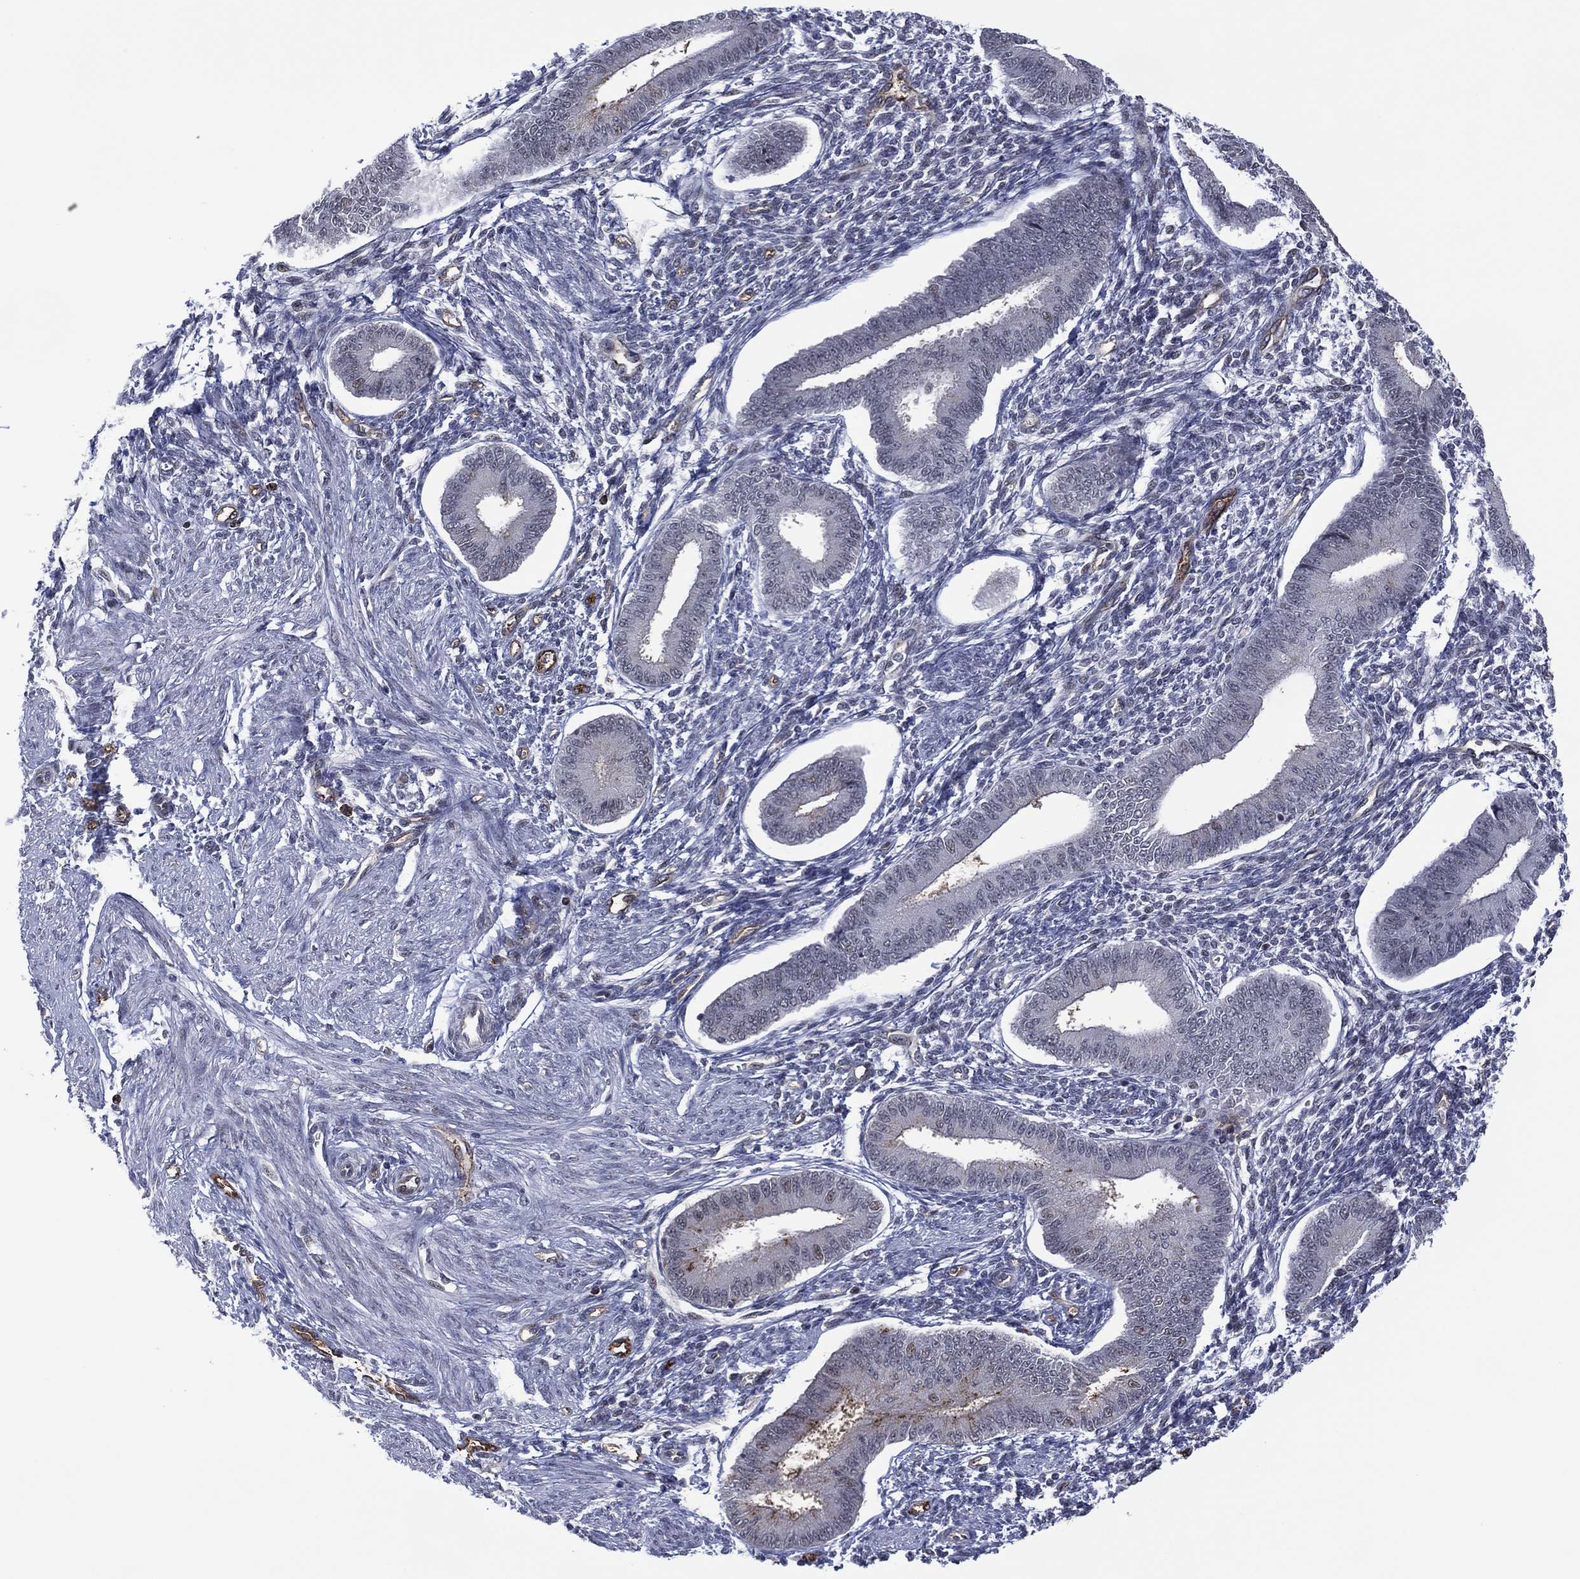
{"staining": {"intensity": "negative", "quantity": "none", "location": "none"}, "tissue": "endometrium", "cell_type": "Cells in endometrial stroma", "image_type": "normal", "snomed": [{"axis": "morphology", "description": "Normal tissue, NOS"}, {"axis": "topography", "description": "Endometrium"}], "caption": "The image displays no staining of cells in endometrial stroma in normal endometrium.", "gene": "DPP4", "patient": {"sex": "female", "age": 39}}